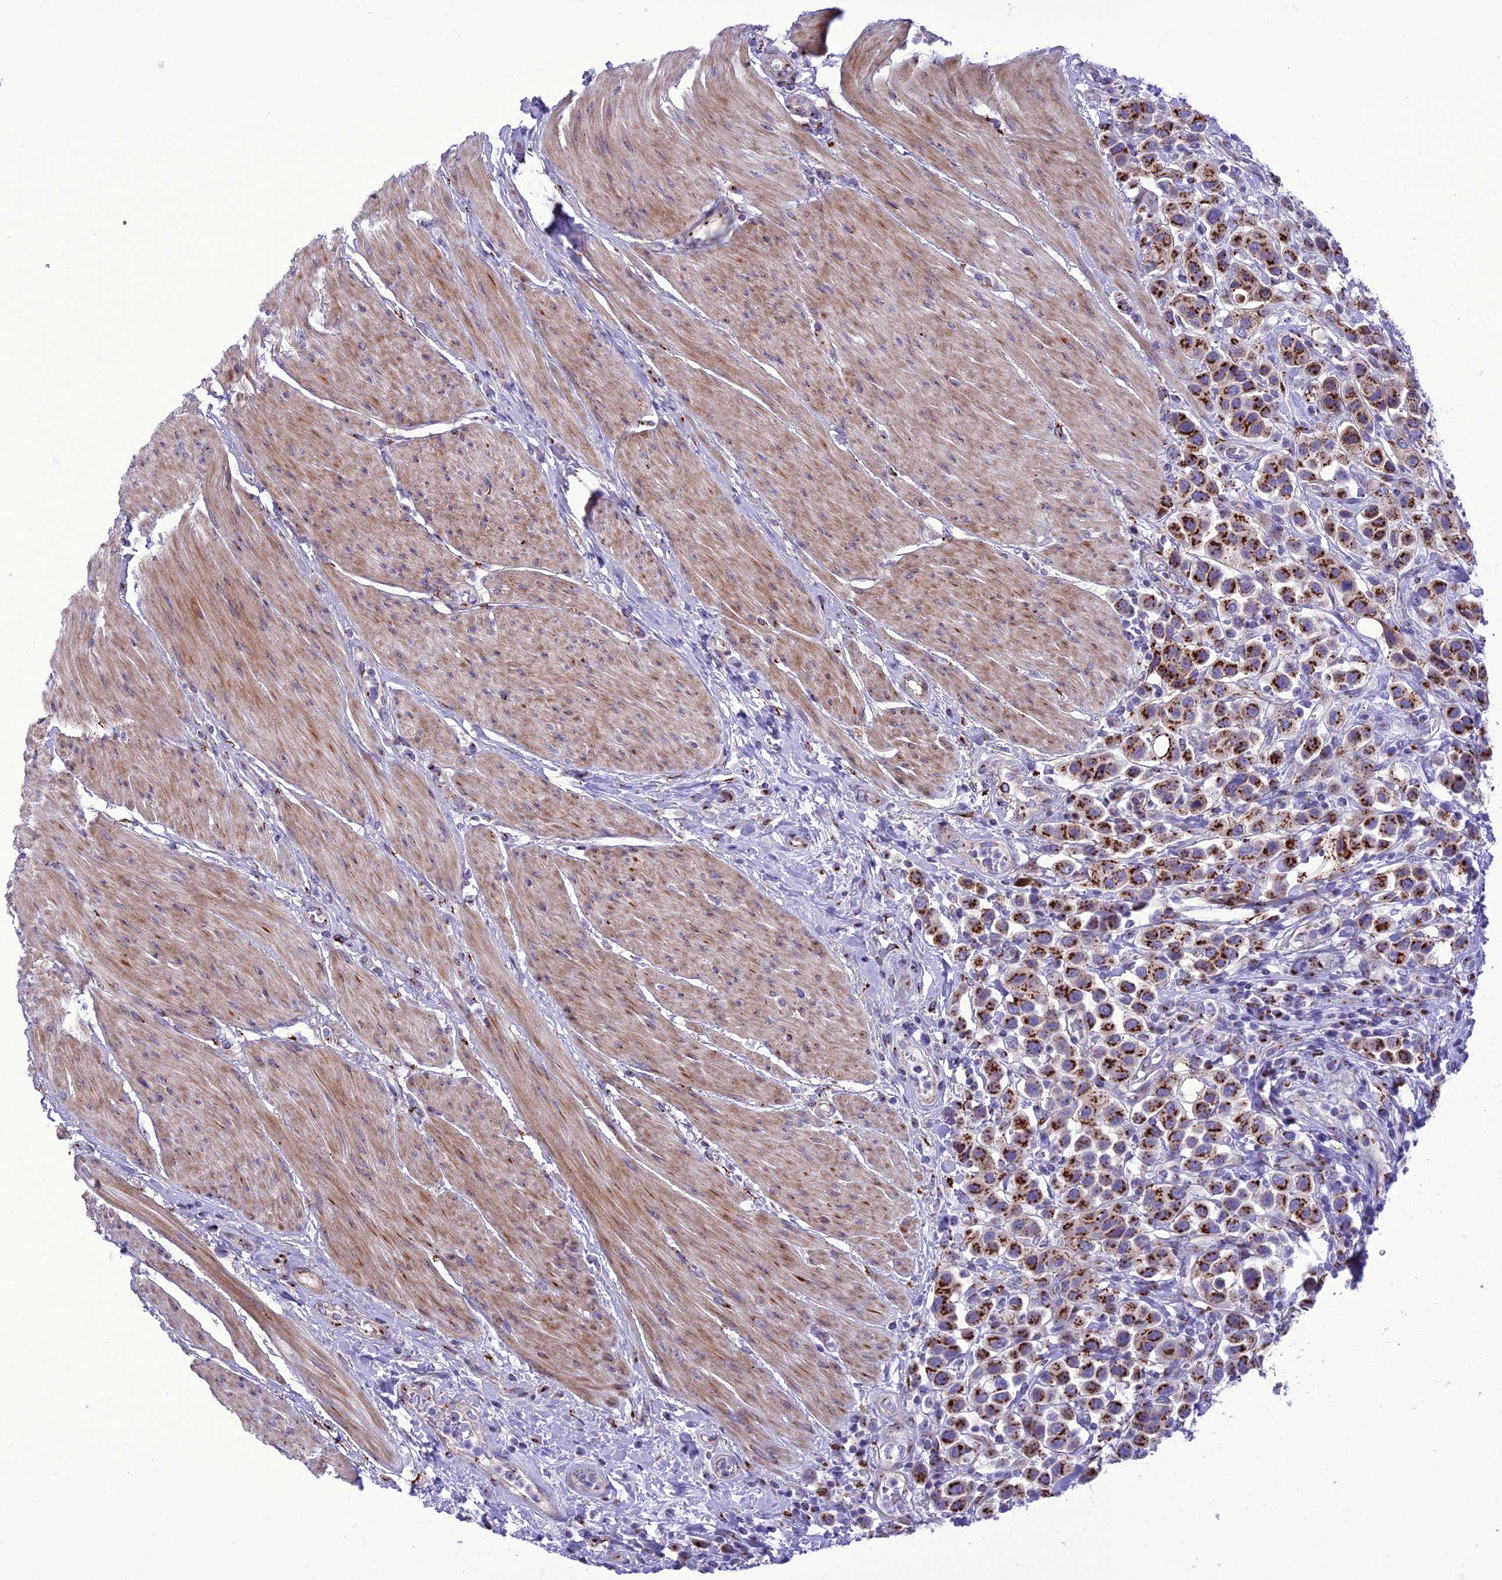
{"staining": {"intensity": "strong", "quantity": ">75%", "location": "cytoplasmic/membranous"}, "tissue": "urothelial cancer", "cell_type": "Tumor cells", "image_type": "cancer", "snomed": [{"axis": "morphology", "description": "Urothelial carcinoma, High grade"}, {"axis": "topography", "description": "Urinary bladder"}], "caption": "The micrograph displays a brown stain indicating the presence of a protein in the cytoplasmic/membranous of tumor cells in high-grade urothelial carcinoma.", "gene": "GOLM2", "patient": {"sex": "male", "age": 50}}